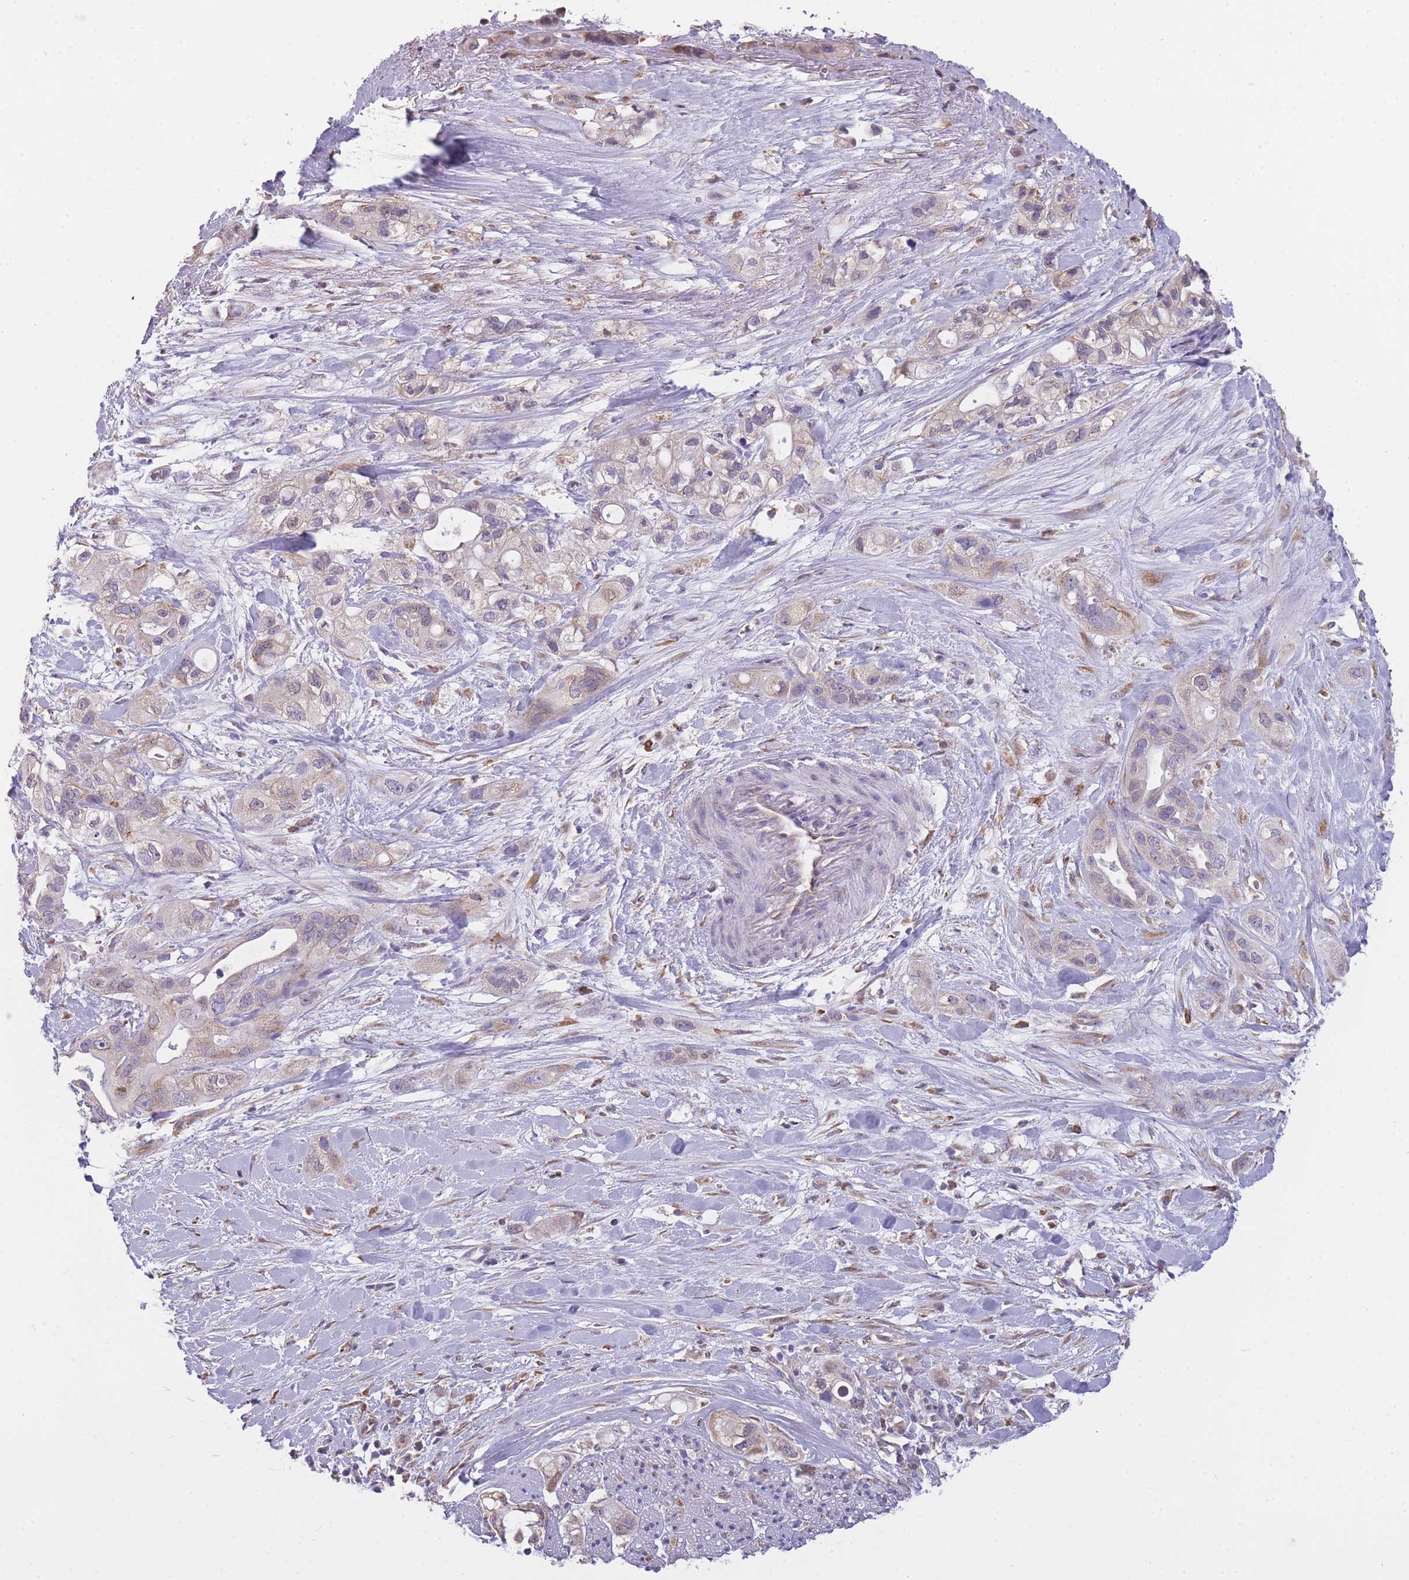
{"staining": {"intensity": "weak", "quantity": "25%-75%", "location": "cytoplasmic/membranous"}, "tissue": "pancreatic cancer", "cell_type": "Tumor cells", "image_type": "cancer", "snomed": [{"axis": "morphology", "description": "Adenocarcinoma, NOS"}, {"axis": "topography", "description": "Pancreas"}], "caption": "A brown stain shows weak cytoplasmic/membranous positivity of a protein in pancreatic cancer tumor cells.", "gene": "ZNF662", "patient": {"sex": "male", "age": 44}}